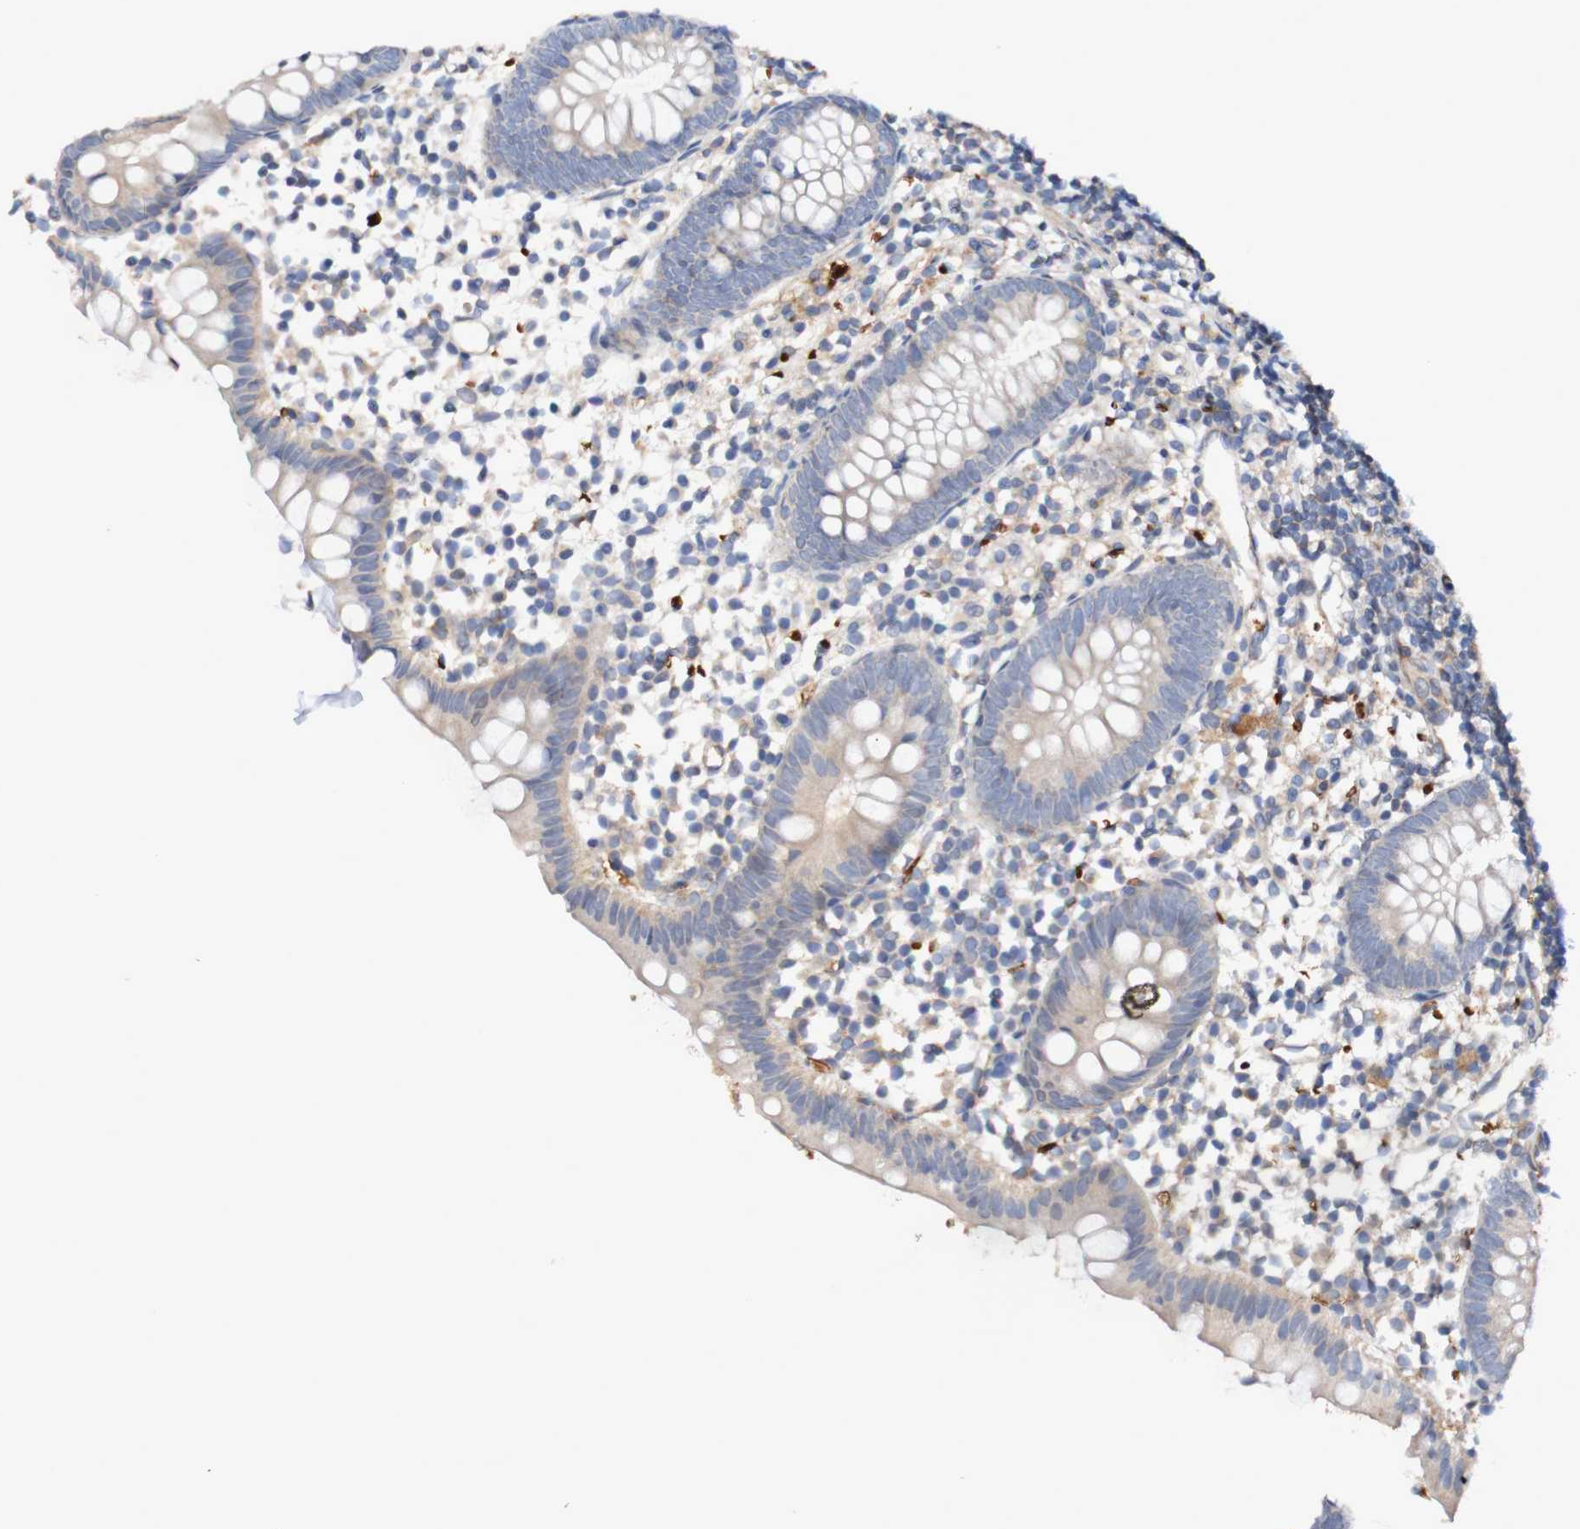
{"staining": {"intensity": "weak", "quantity": "<25%", "location": "cytoplasmic/membranous"}, "tissue": "appendix", "cell_type": "Glandular cells", "image_type": "normal", "snomed": [{"axis": "morphology", "description": "Normal tissue, NOS"}, {"axis": "topography", "description": "Appendix"}], "caption": "The image shows no staining of glandular cells in benign appendix.", "gene": "WNT4", "patient": {"sex": "female", "age": 20}}